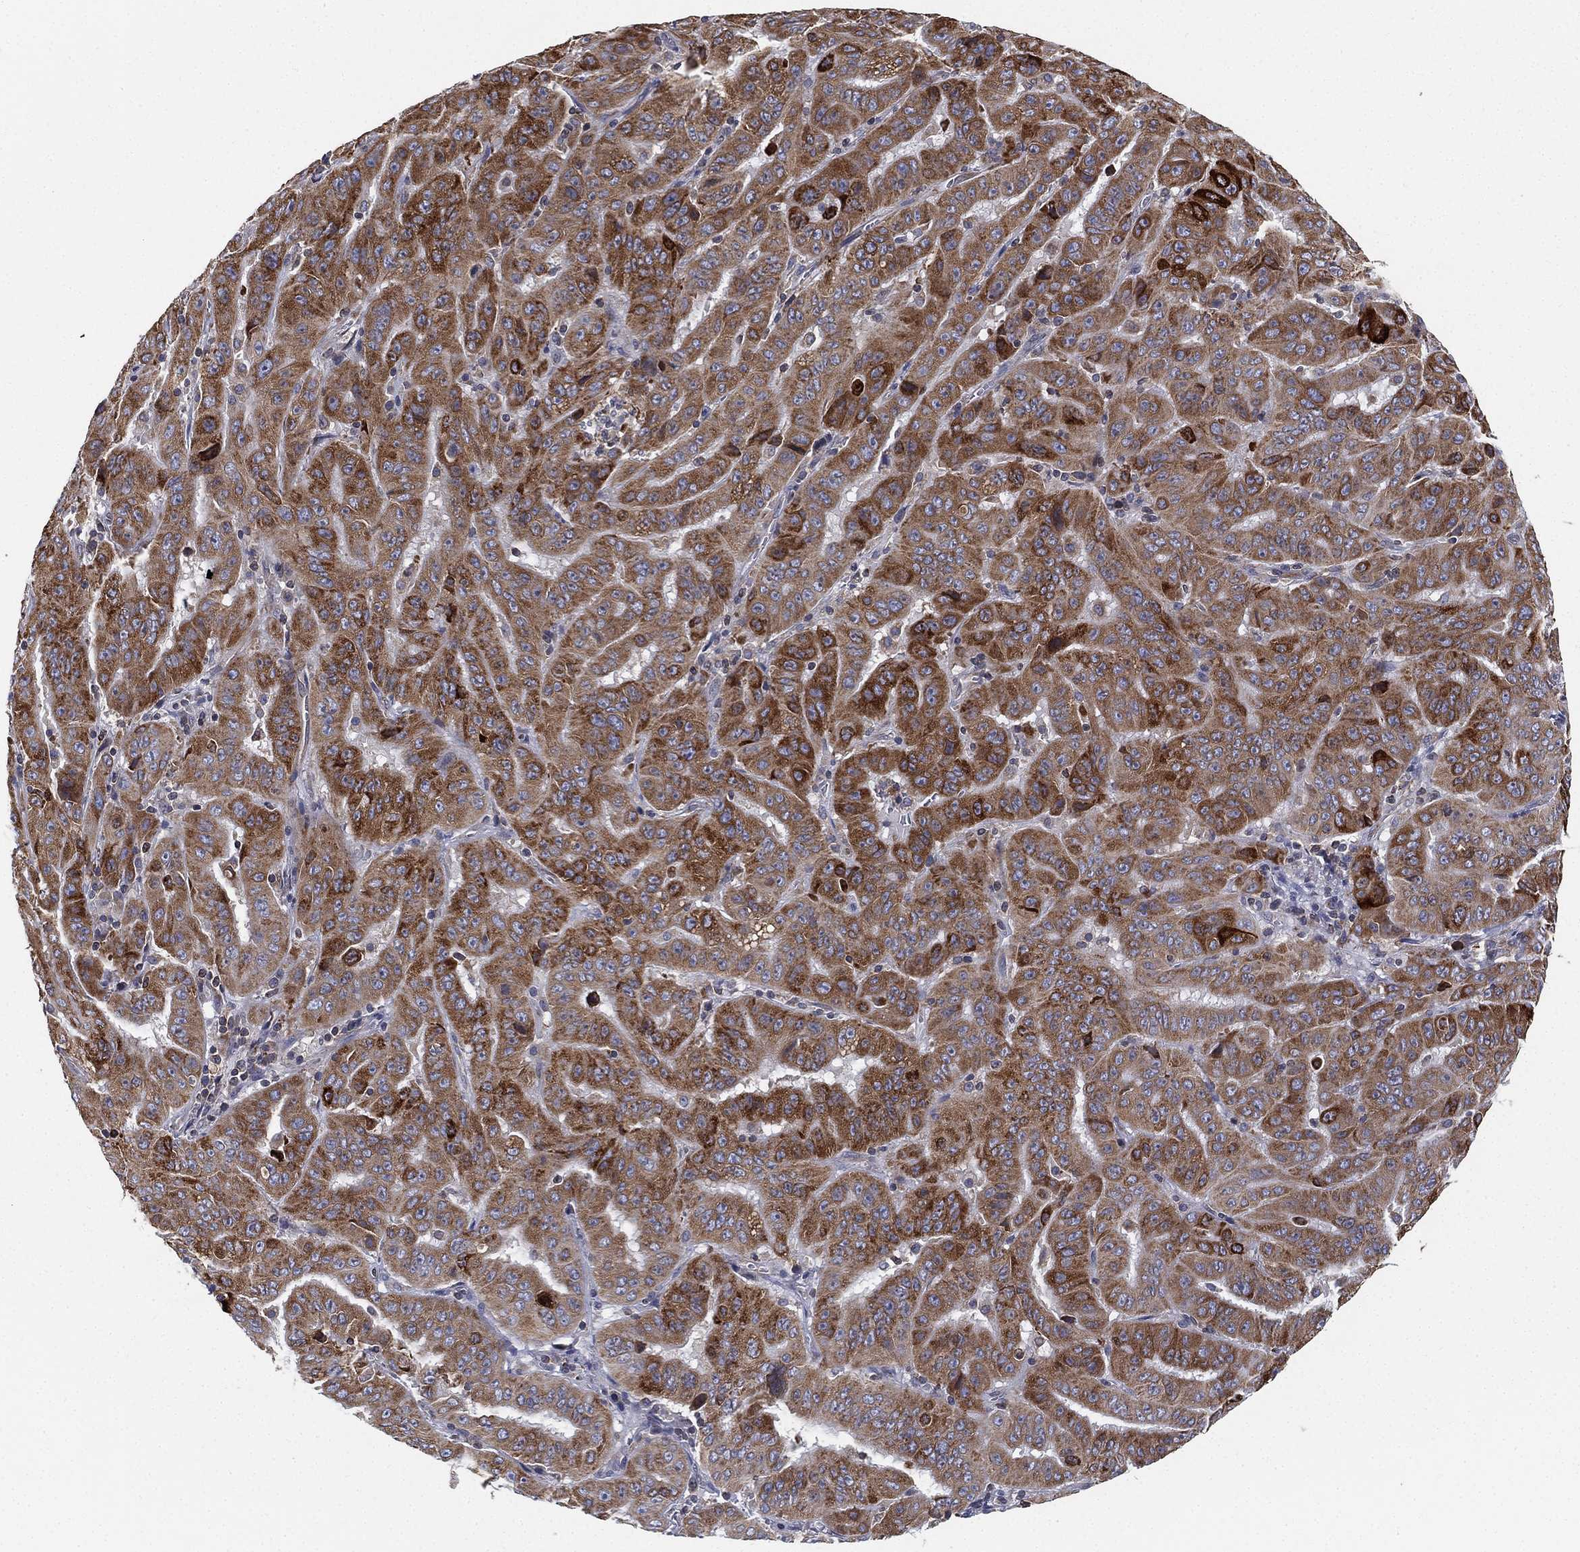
{"staining": {"intensity": "moderate", "quantity": ">75%", "location": "cytoplasmic/membranous"}, "tissue": "pancreatic cancer", "cell_type": "Tumor cells", "image_type": "cancer", "snomed": [{"axis": "morphology", "description": "Adenocarcinoma, NOS"}, {"axis": "topography", "description": "Pancreas"}], "caption": "There is medium levels of moderate cytoplasmic/membranous staining in tumor cells of adenocarcinoma (pancreatic), as demonstrated by immunohistochemical staining (brown color).", "gene": "CYB5B", "patient": {"sex": "male", "age": 63}}